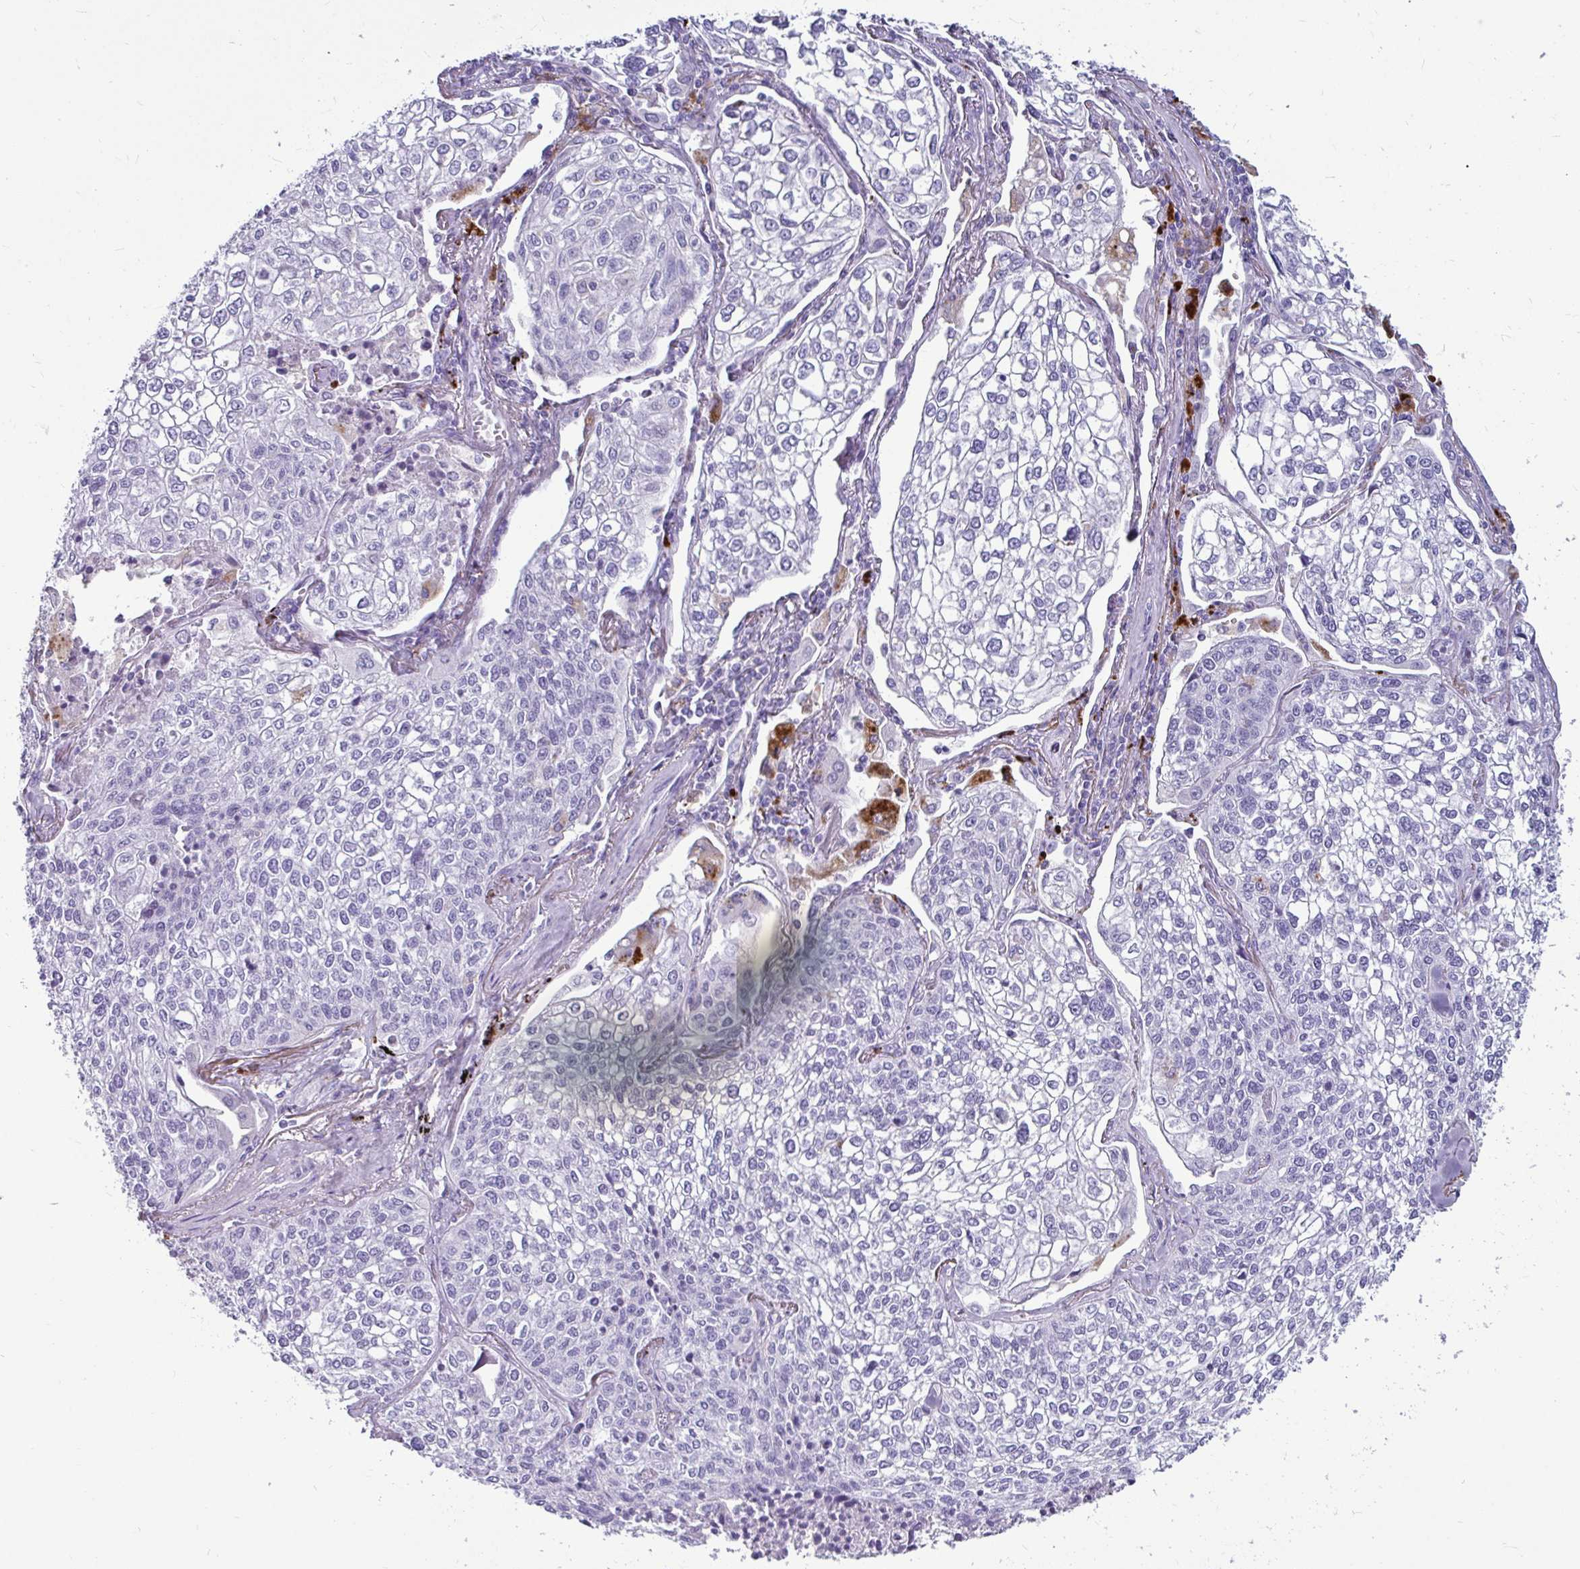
{"staining": {"intensity": "negative", "quantity": "none", "location": "none"}, "tissue": "lung cancer", "cell_type": "Tumor cells", "image_type": "cancer", "snomed": [{"axis": "morphology", "description": "Squamous cell carcinoma, NOS"}, {"axis": "topography", "description": "Lung"}], "caption": "High power microscopy histopathology image of an IHC photomicrograph of lung cancer (squamous cell carcinoma), revealing no significant positivity in tumor cells.", "gene": "CTSZ", "patient": {"sex": "male", "age": 74}}